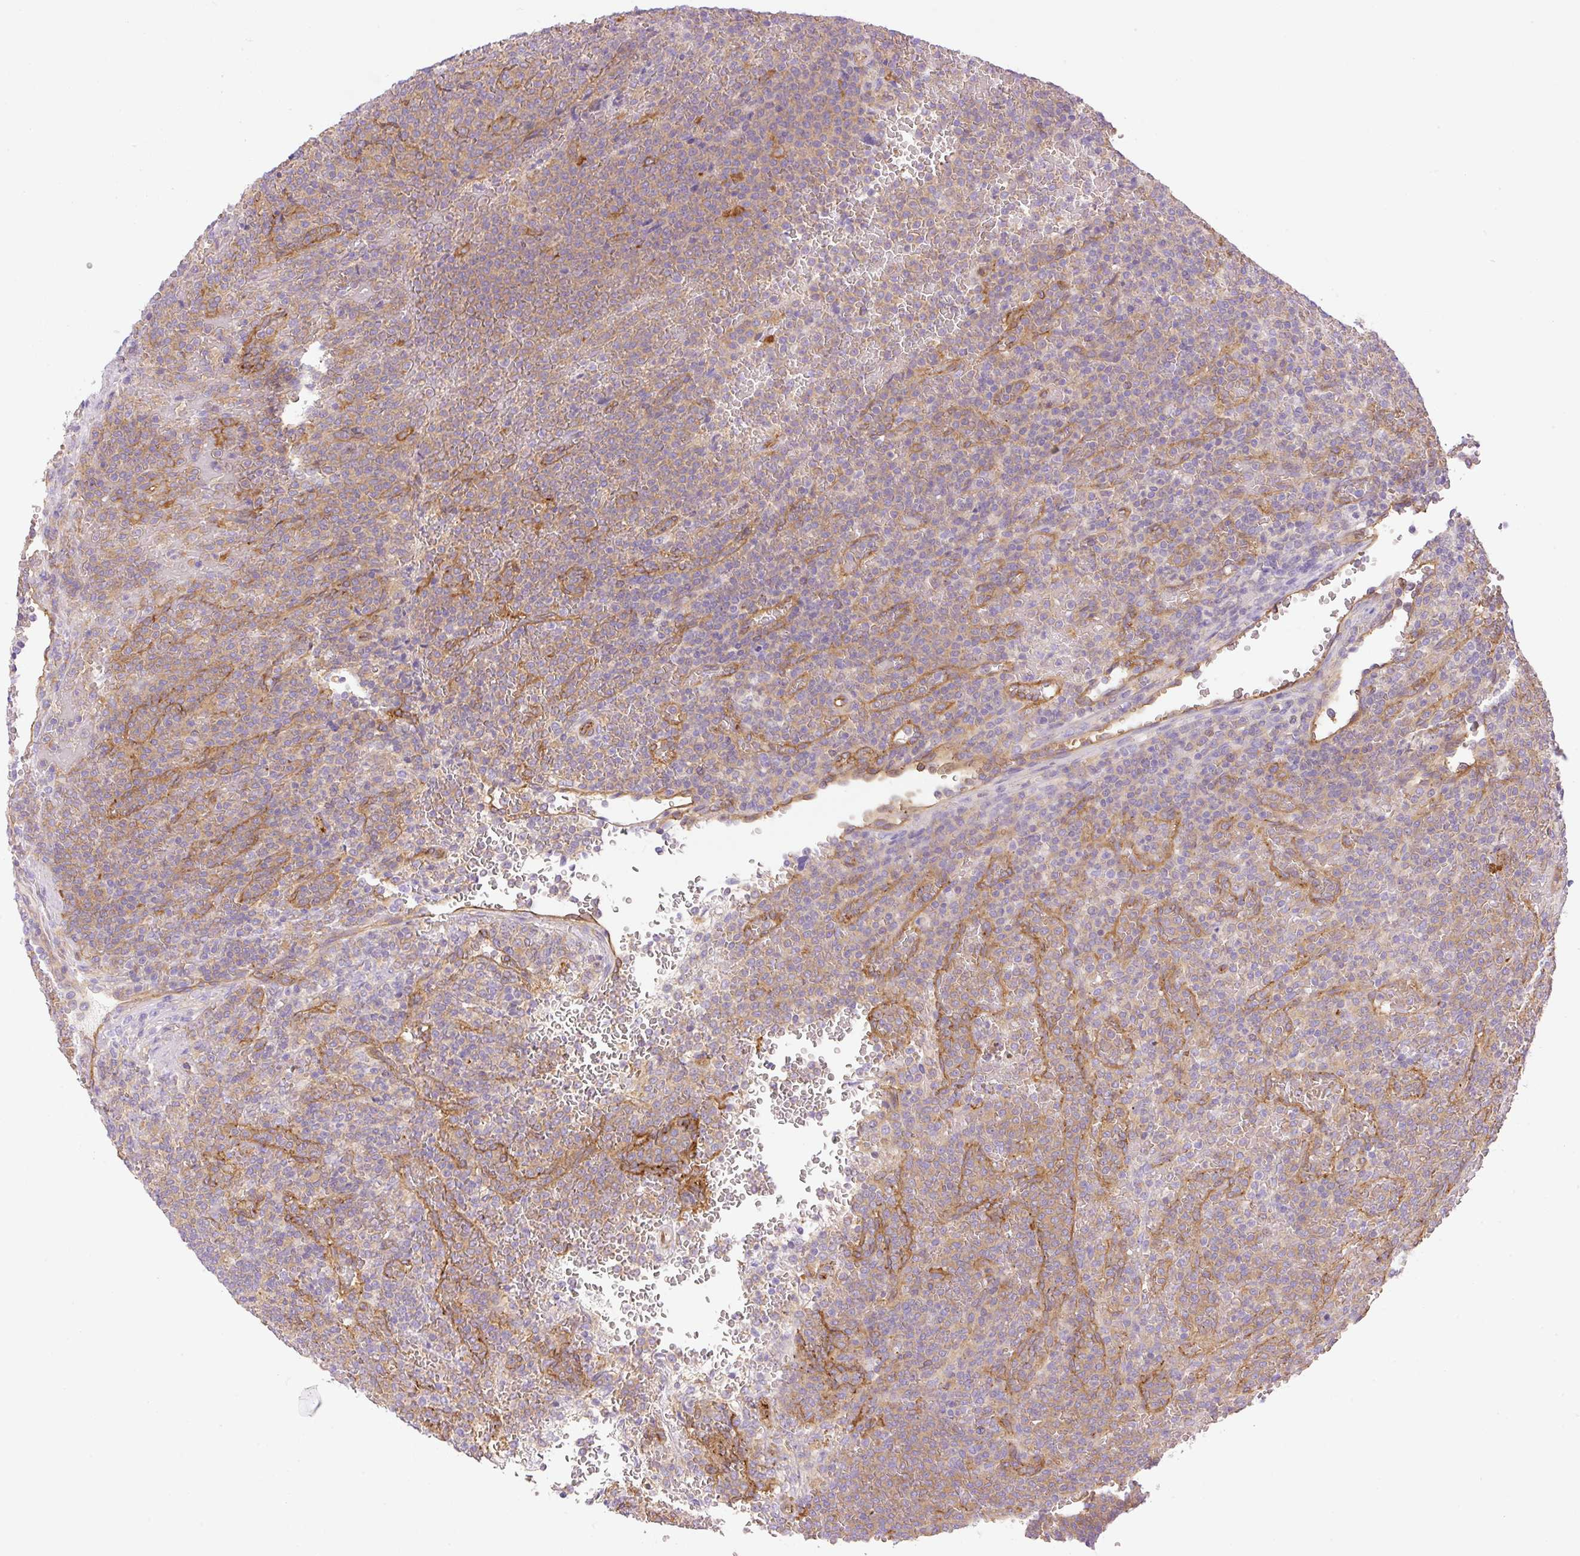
{"staining": {"intensity": "weak", "quantity": "25%-75%", "location": "cytoplasmic/membranous"}, "tissue": "lymphoma", "cell_type": "Tumor cells", "image_type": "cancer", "snomed": [{"axis": "morphology", "description": "Malignant lymphoma, non-Hodgkin's type, Low grade"}, {"axis": "topography", "description": "Spleen"}], "caption": "A low amount of weak cytoplasmic/membranous staining is identified in about 25%-75% of tumor cells in lymphoma tissue. (DAB (3,3'-diaminobenzidine) IHC with brightfield microscopy, high magnification).", "gene": "EHD3", "patient": {"sex": "male", "age": 60}}